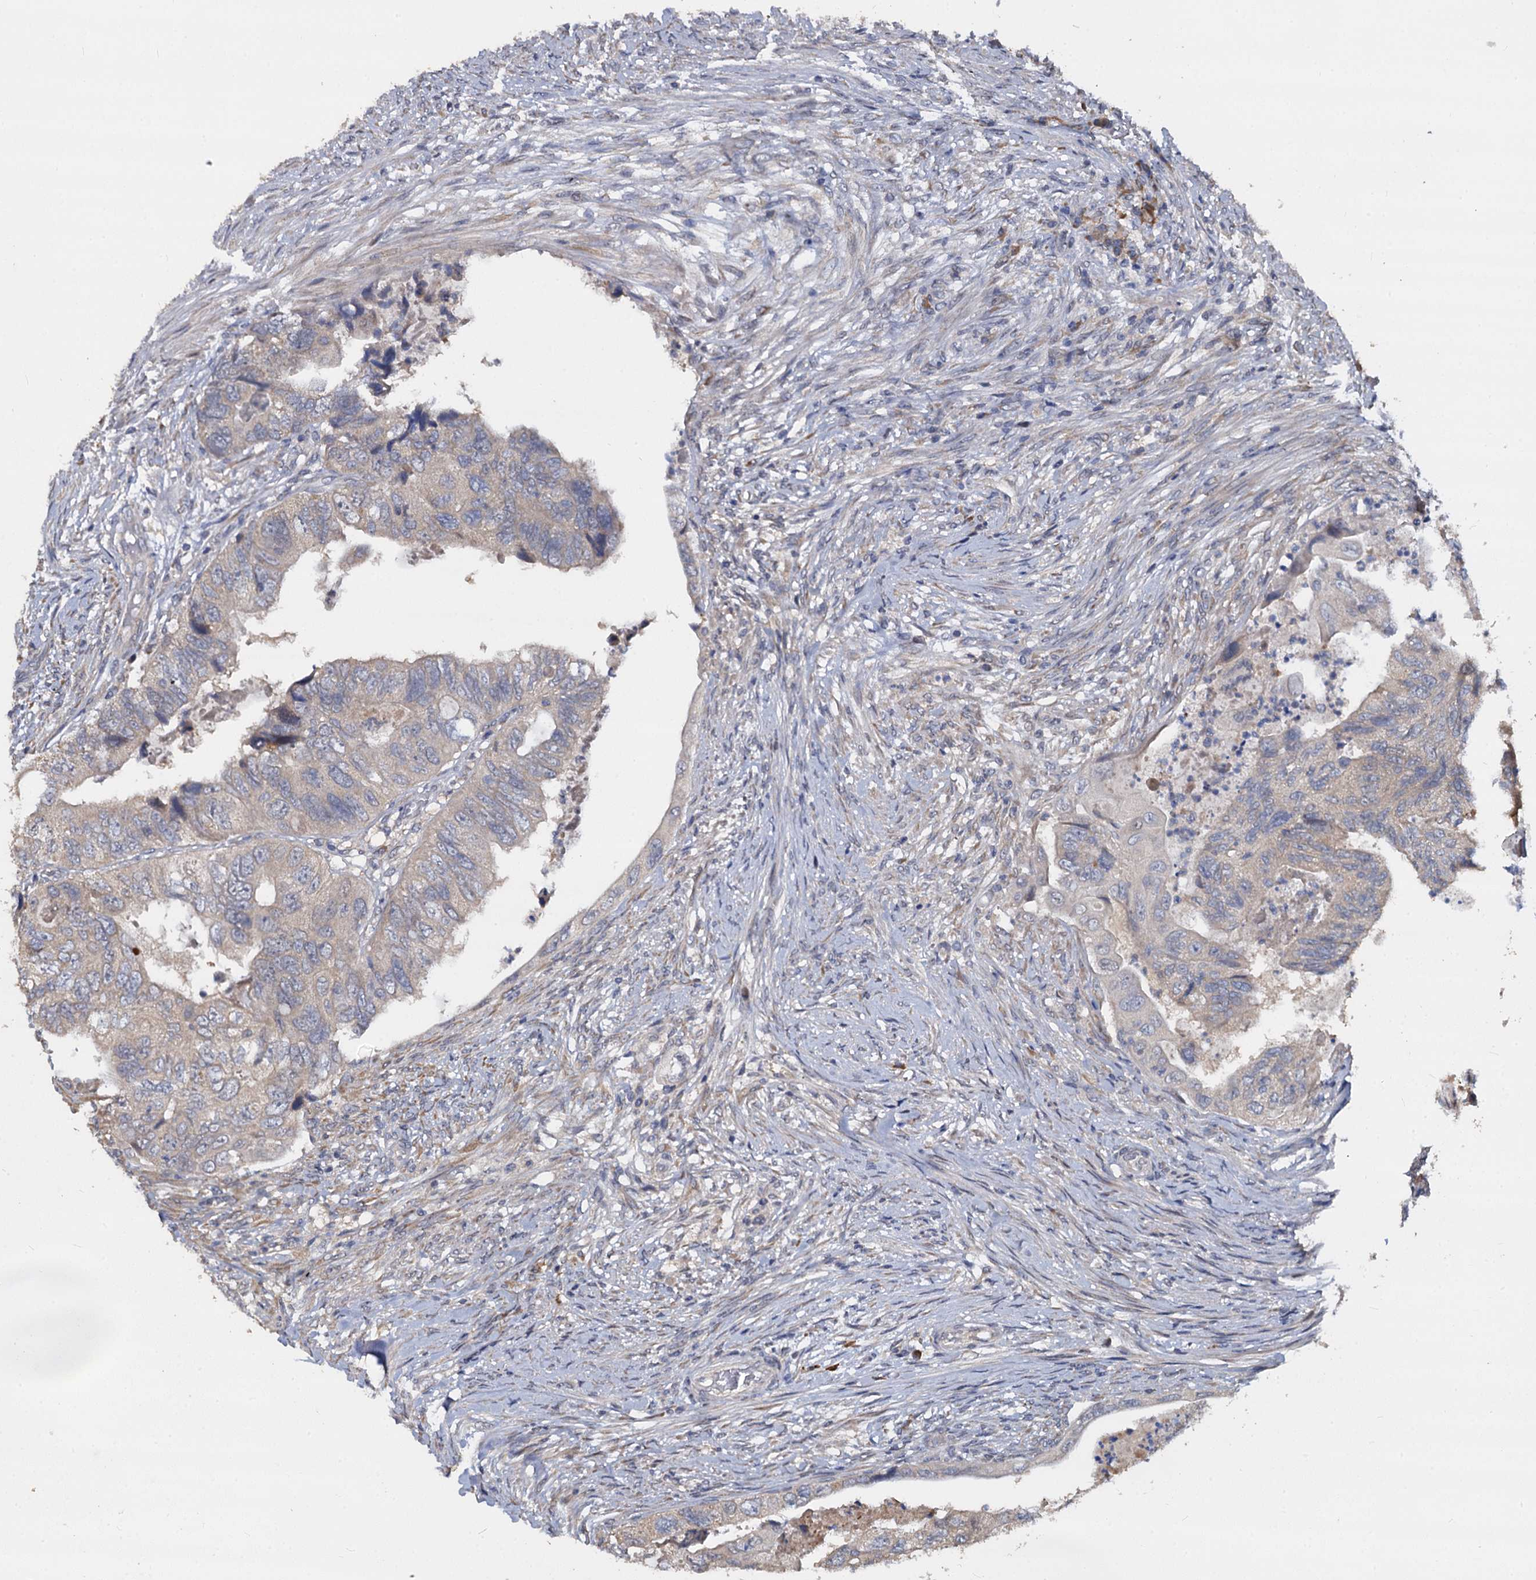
{"staining": {"intensity": "weak", "quantity": "25%-75%", "location": "cytoplasmic/membranous"}, "tissue": "colorectal cancer", "cell_type": "Tumor cells", "image_type": "cancer", "snomed": [{"axis": "morphology", "description": "Adenocarcinoma, NOS"}, {"axis": "topography", "description": "Rectum"}], "caption": "Immunohistochemistry (IHC) image of neoplastic tissue: adenocarcinoma (colorectal) stained using immunohistochemistry (IHC) exhibits low levels of weak protein expression localized specifically in the cytoplasmic/membranous of tumor cells, appearing as a cytoplasmic/membranous brown color.", "gene": "CCDC184", "patient": {"sex": "male", "age": 63}}